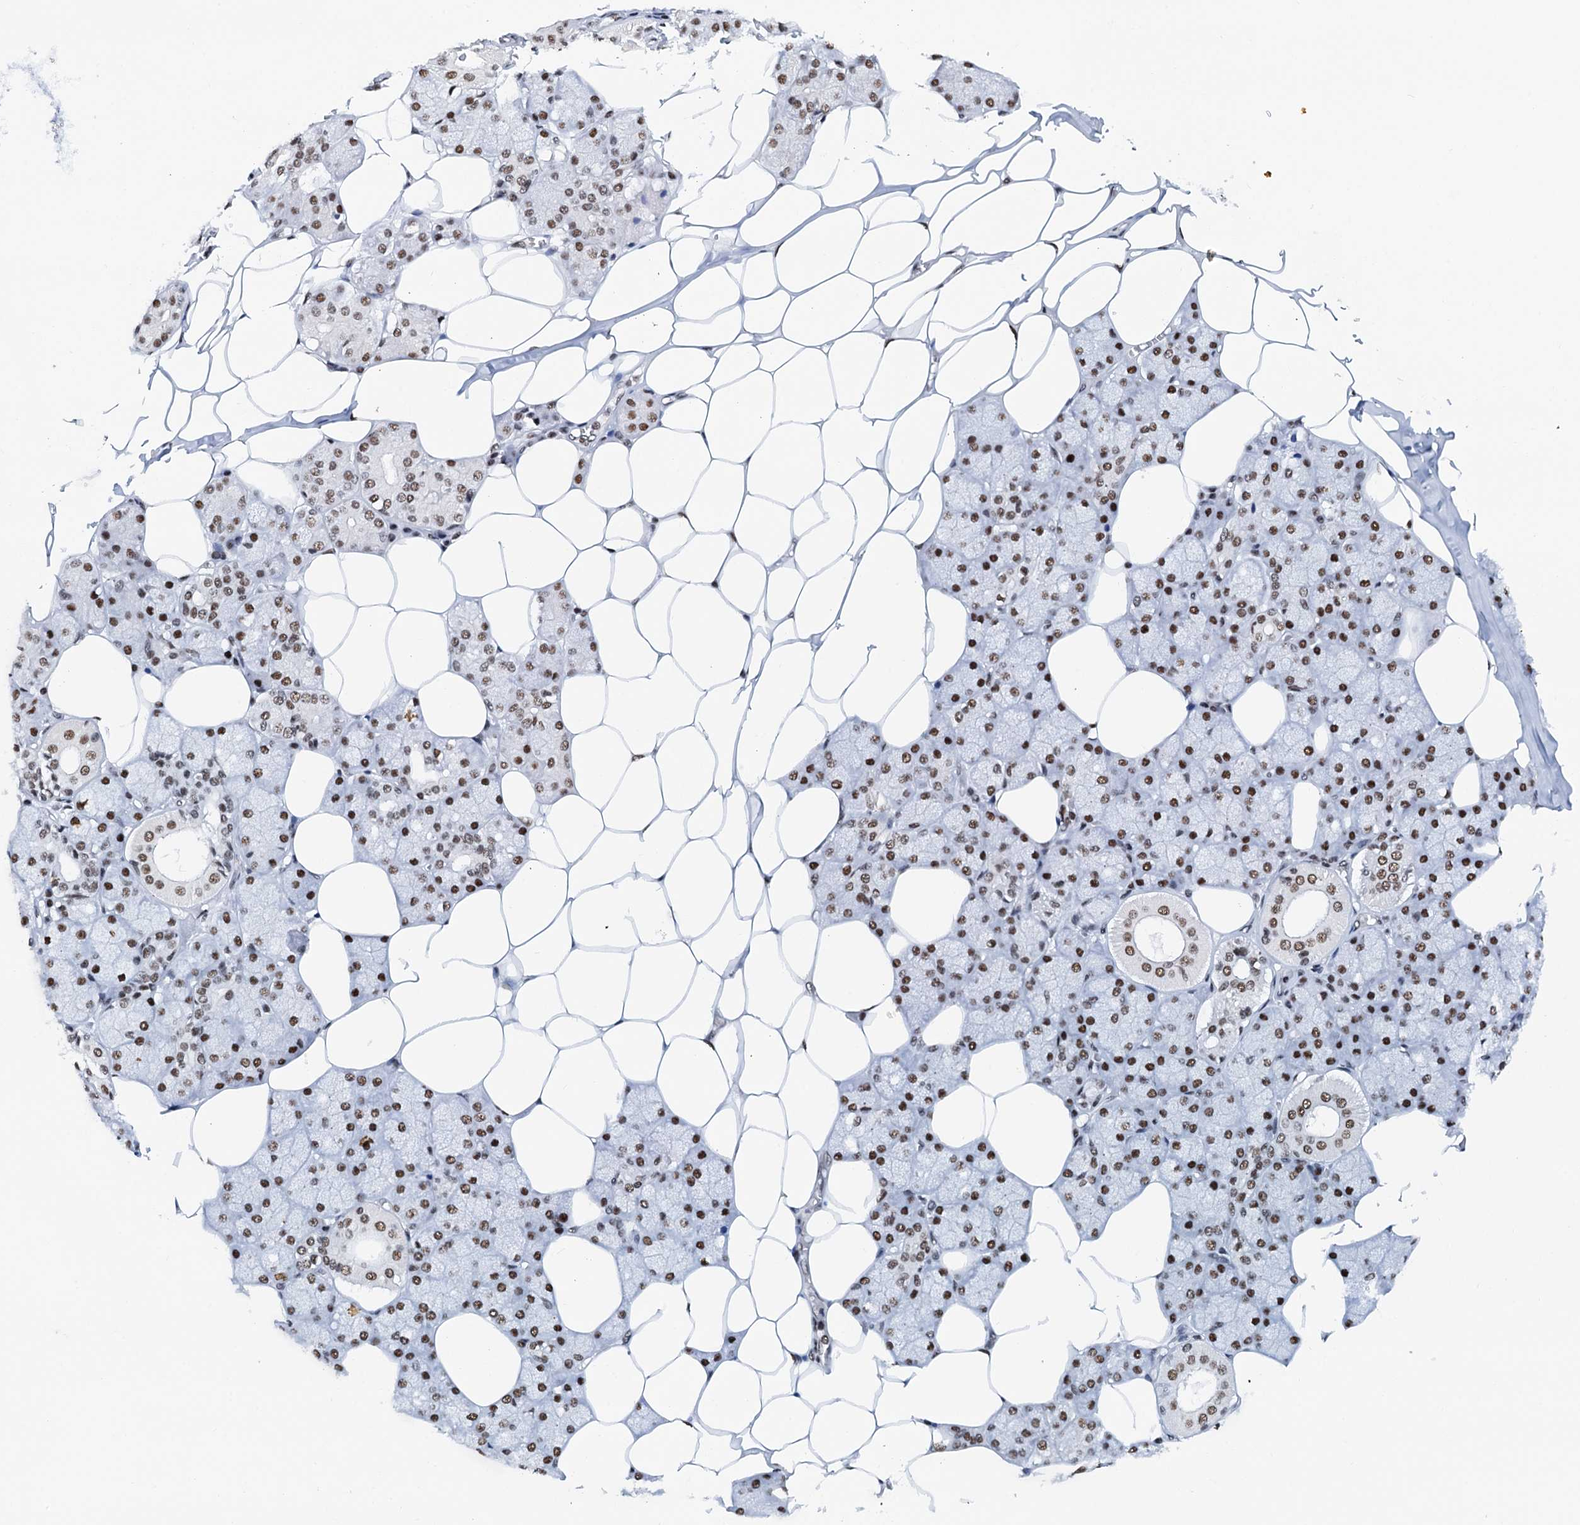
{"staining": {"intensity": "strong", "quantity": ">75%", "location": "nuclear"}, "tissue": "salivary gland", "cell_type": "Glandular cells", "image_type": "normal", "snomed": [{"axis": "morphology", "description": "Normal tissue, NOS"}, {"axis": "topography", "description": "Salivary gland"}], "caption": "Approximately >75% of glandular cells in normal salivary gland show strong nuclear protein positivity as visualized by brown immunohistochemical staining.", "gene": "SLTM", "patient": {"sex": "male", "age": 62}}